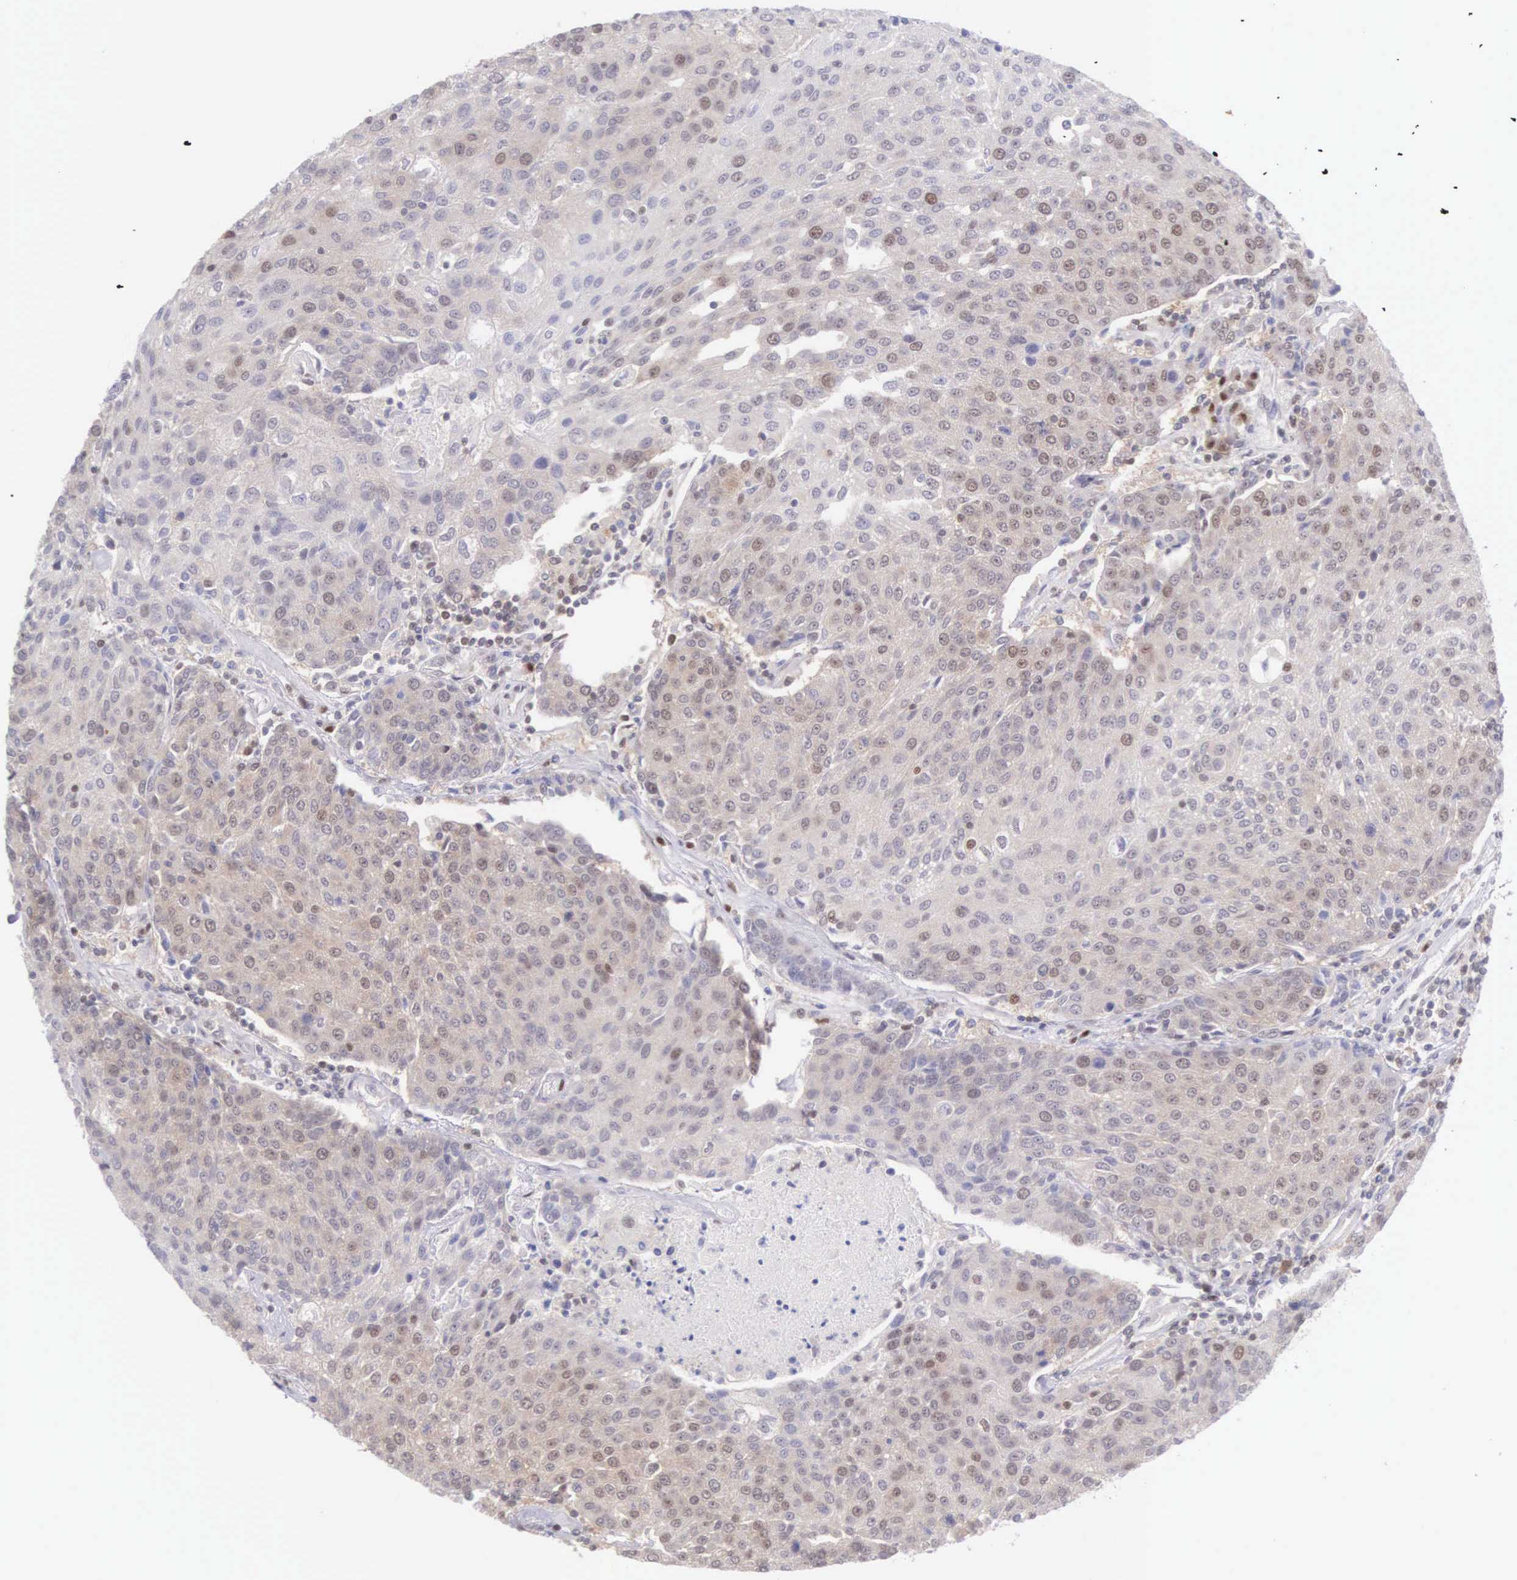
{"staining": {"intensity": "weak", "quantity": "<25%", "location": "cytoplasmic/membranous,nuclear"}, "tissue": "urothelial cancer", "cell_type": "Tumor cells", "image_type": "cancer", "snomed": [{"axis": "morphology", "description": "Urothelial carcinoma, High grade"}, {"axis": "topography", "description": "Urinary bladder"}], "caption": "This is an immunohistochemistry image of human high-grade urothelial carcinoma. There is no staining in tumor cells.", "gene": "CCDC117", "patient": {"sex": "female", "age": 85}}